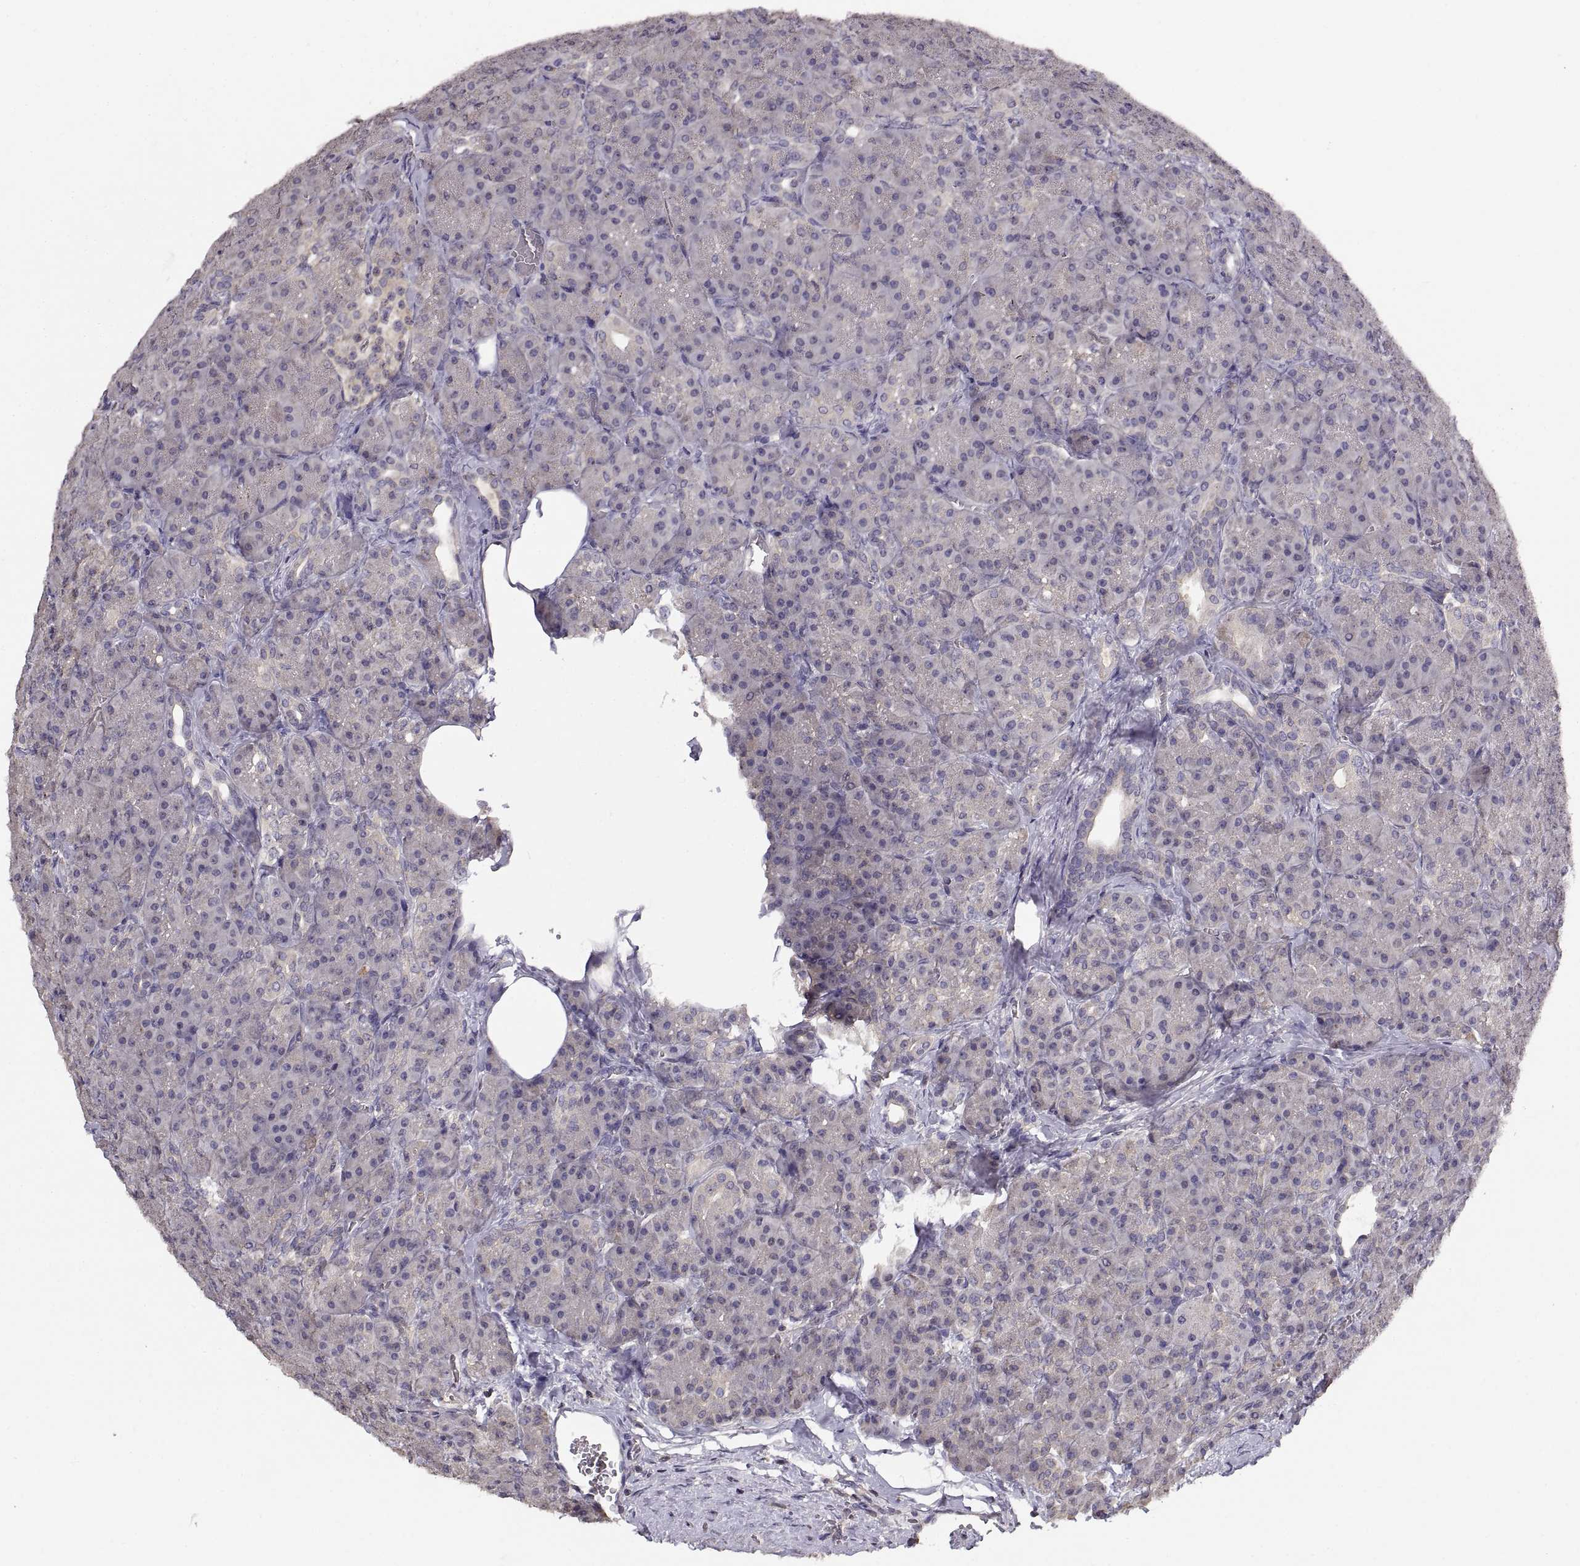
{"staining": {"intensity": "negative", "quantity": "none", "location": "none"}, "tissue": "pancreas", "cell_type": "Exocrine glandular cells", "image_type": "normal", "snomed": [{"axis": "morphology", "description": "Normal tissue, NOS"}, {"axis": "topography", "description": "Pancreas"}], "caption": "Immunohistochemical staining of normal human pancreas reveals no significant positivity in exocrine glandular cells.", "gene": "NMNAT2", "patient": {"sex": "male", "age": 57}}